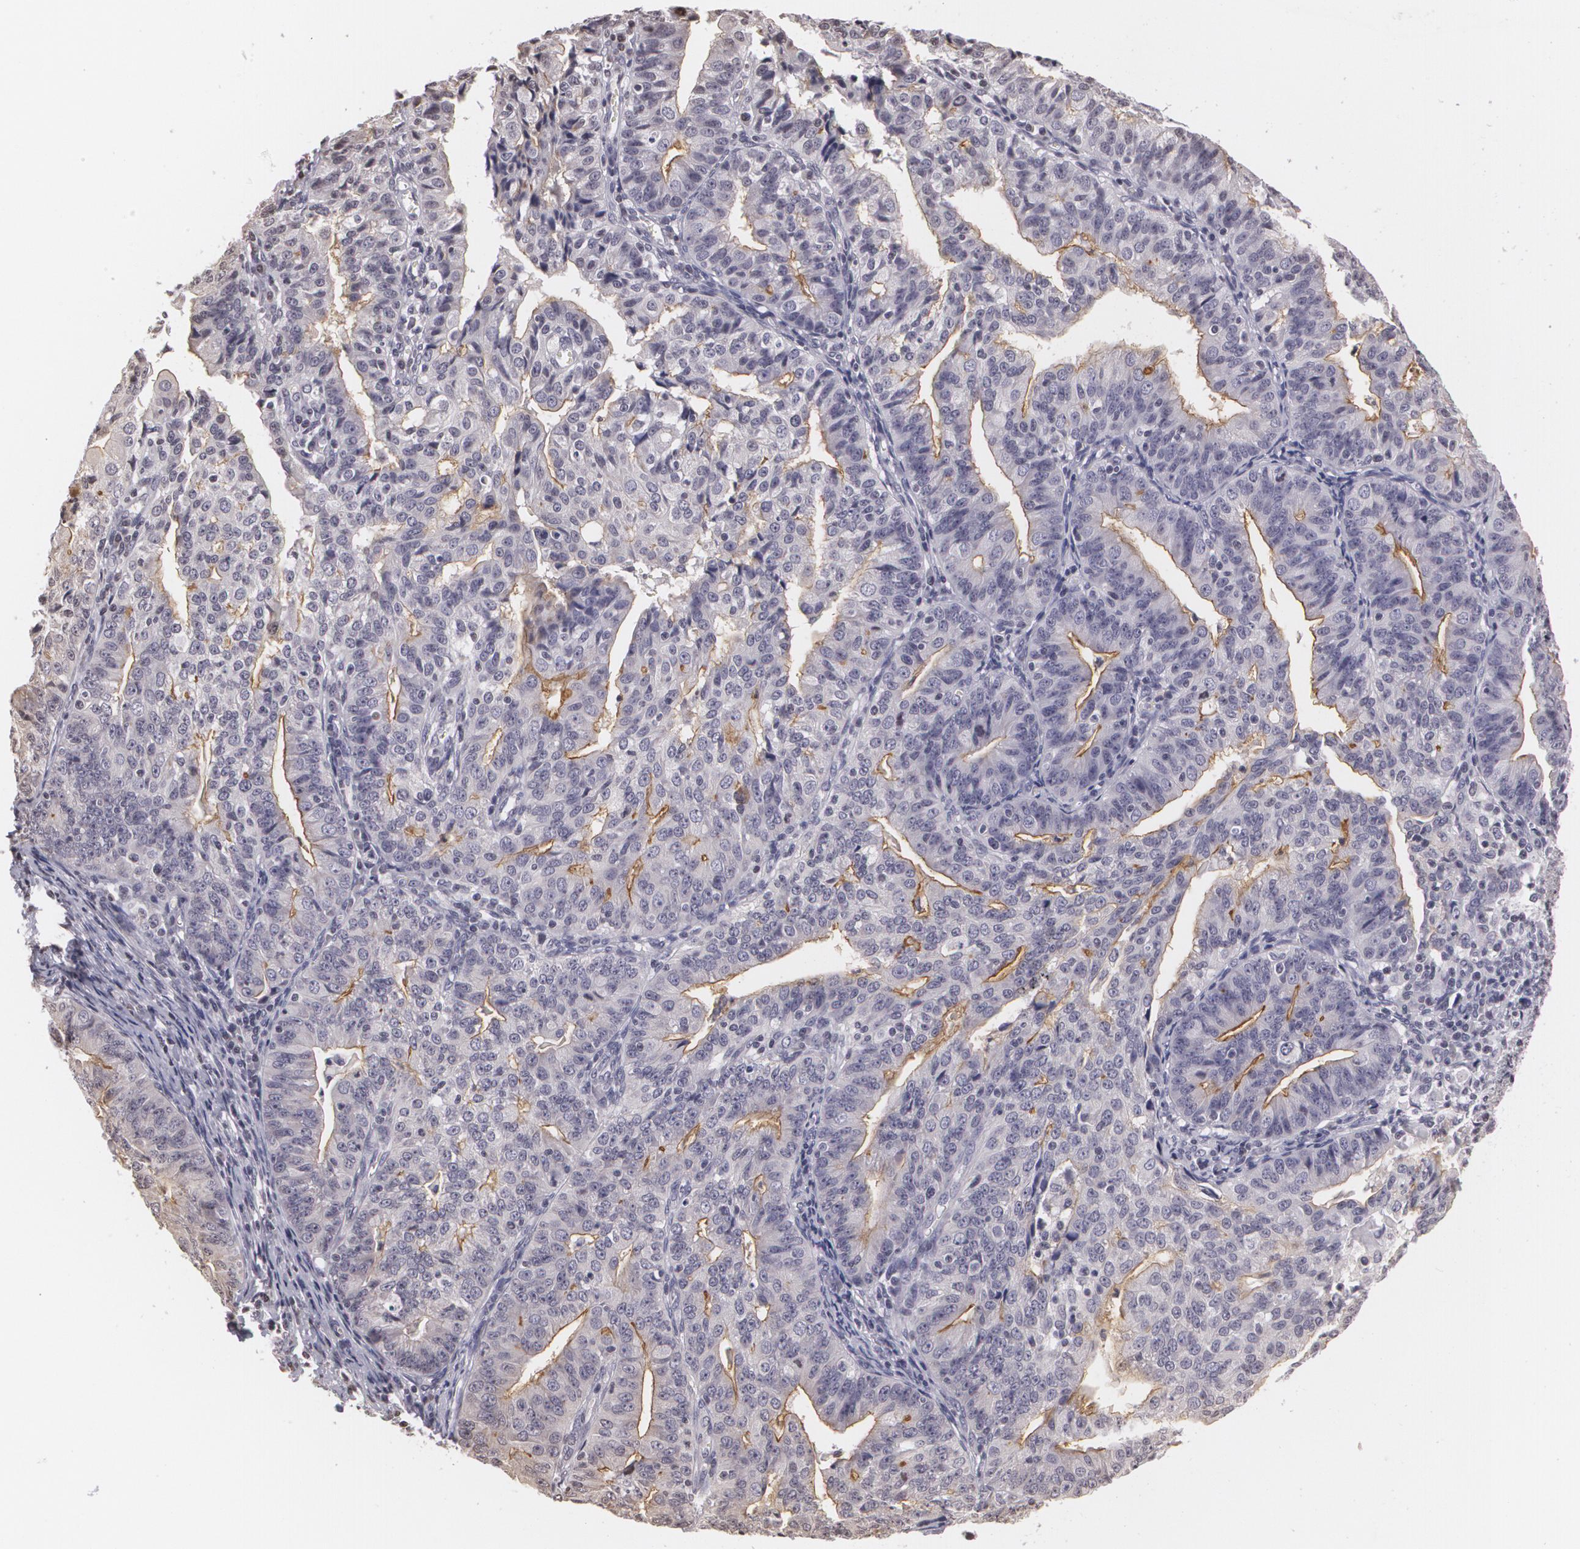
{"staining": {"intensity": "moderate", "quantity": ">75%", "location": "cytoplasmic/membranous"}, "tissue": "endometrial cancer", "cell_type": "Tumor cells", "image_type": "cancer", "snomed": [{"axis": "morphology", "description": "Adenocarcinoma, NOS"}, {"axis": "topography", "description": "Endometrium"}], "caption": "Immunohistochemistry (IHC) photomicrograph of adenocarcinoma (endometrial) stained for a protein (brown), which reveals medium levels of moderate cytoplasmic/membranous expression in about >75% of tumor cells.", "gene": "MUC1", "patient": {"sex": "female", "age": 56}}